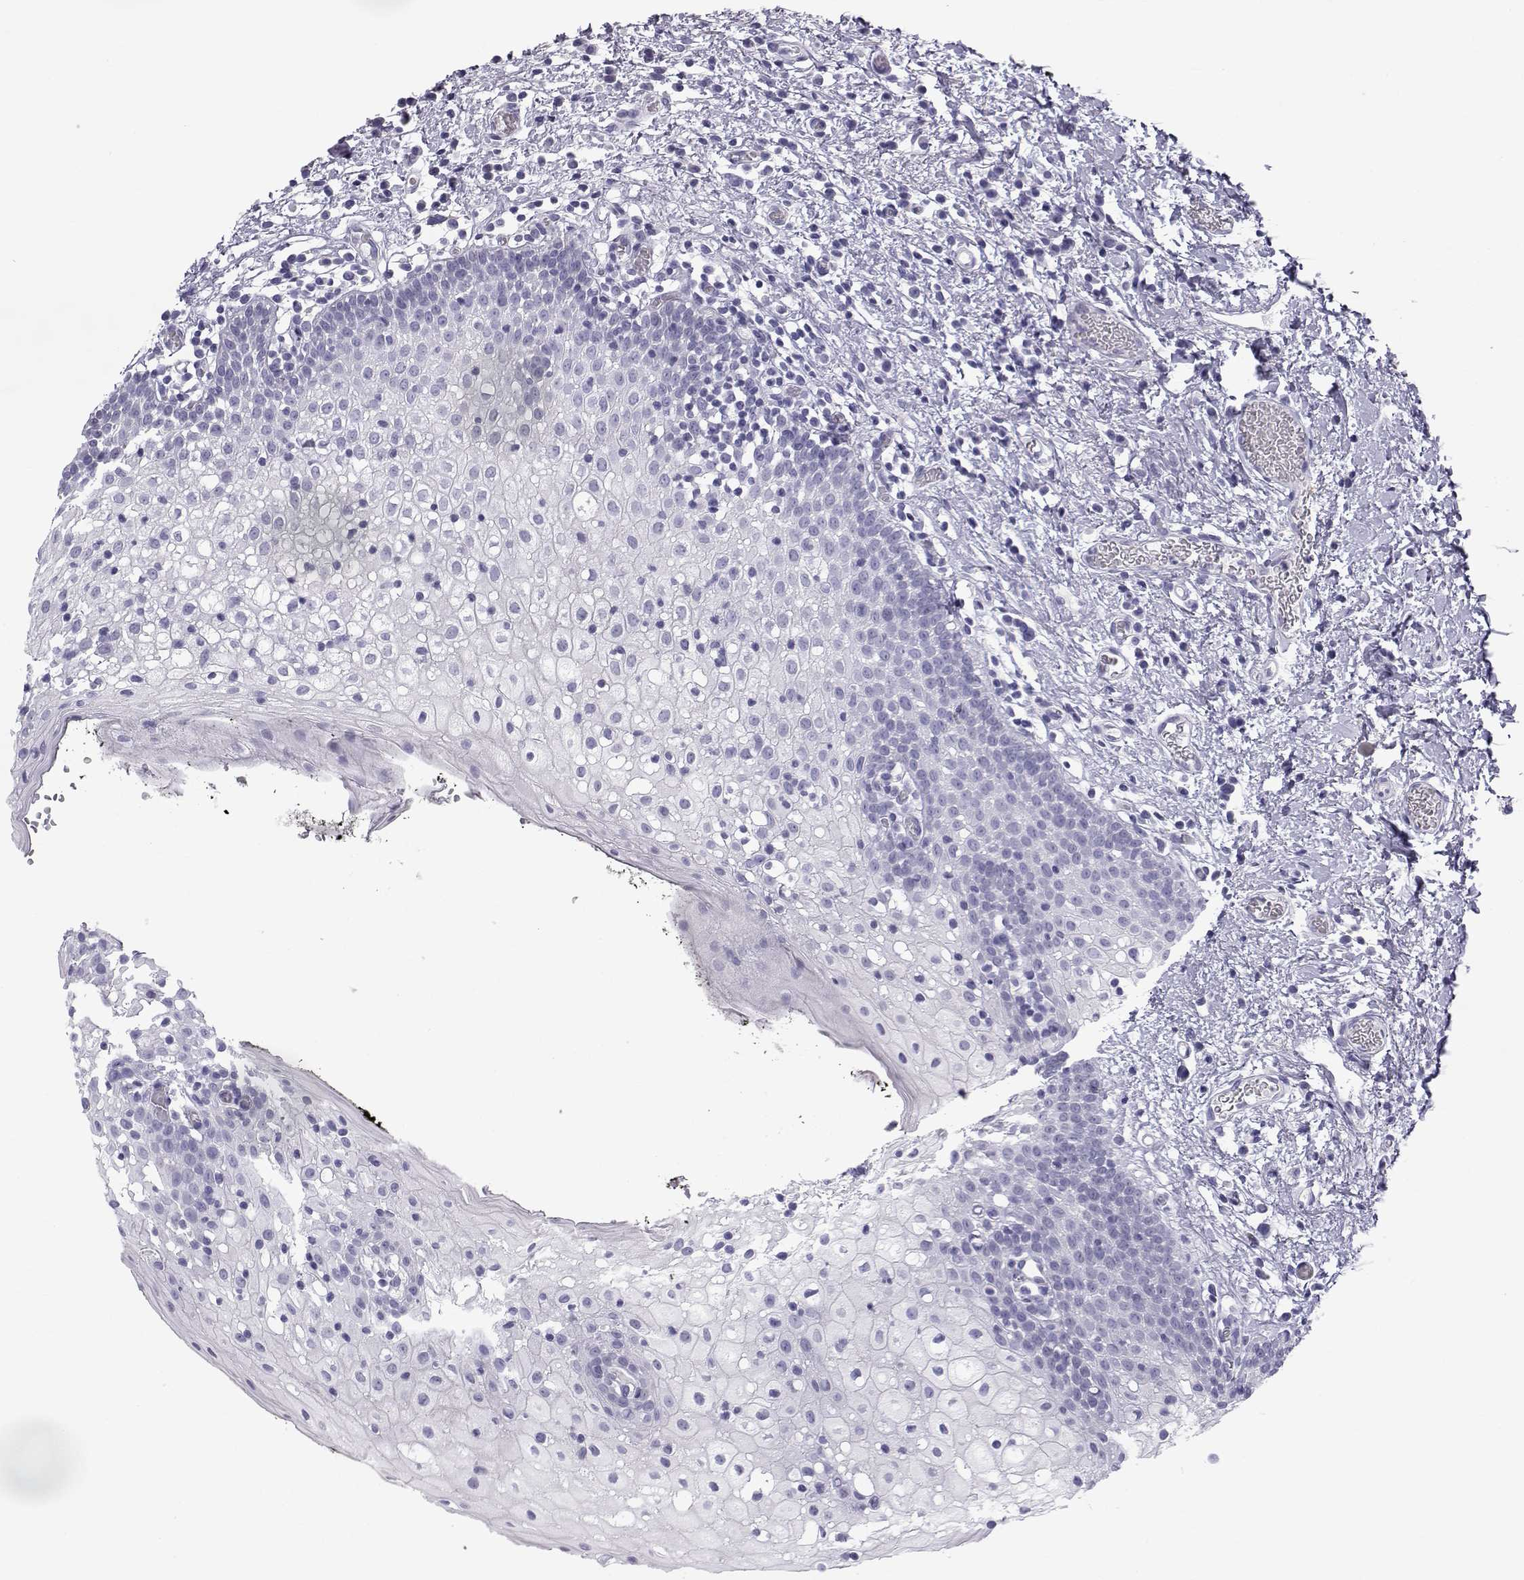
{"staining": {"intensity": "negative", "quantity": "none", "location": "none"}, "tissue": "oral mucosa", "cell_type": "Squamous epithelial cells", "image_type": "normal", "snomed": [{"axis": "morphology", "description": "Normal tissue, NOS"}, {"axis": "morphology", "description": "Squamous cell carcinoma, NOS"}, {"axis": "topography", "description": "Oral tissue"}, {"axis": "topography", "description": "Head-Neck"}], "caption": "Immunohistochemical staining of unremarkable oral mucosa displays no significant positivity in squamous epithelial cells.", "gene": "RNASE12", "patient": {"sex": "male", "age": 69}}